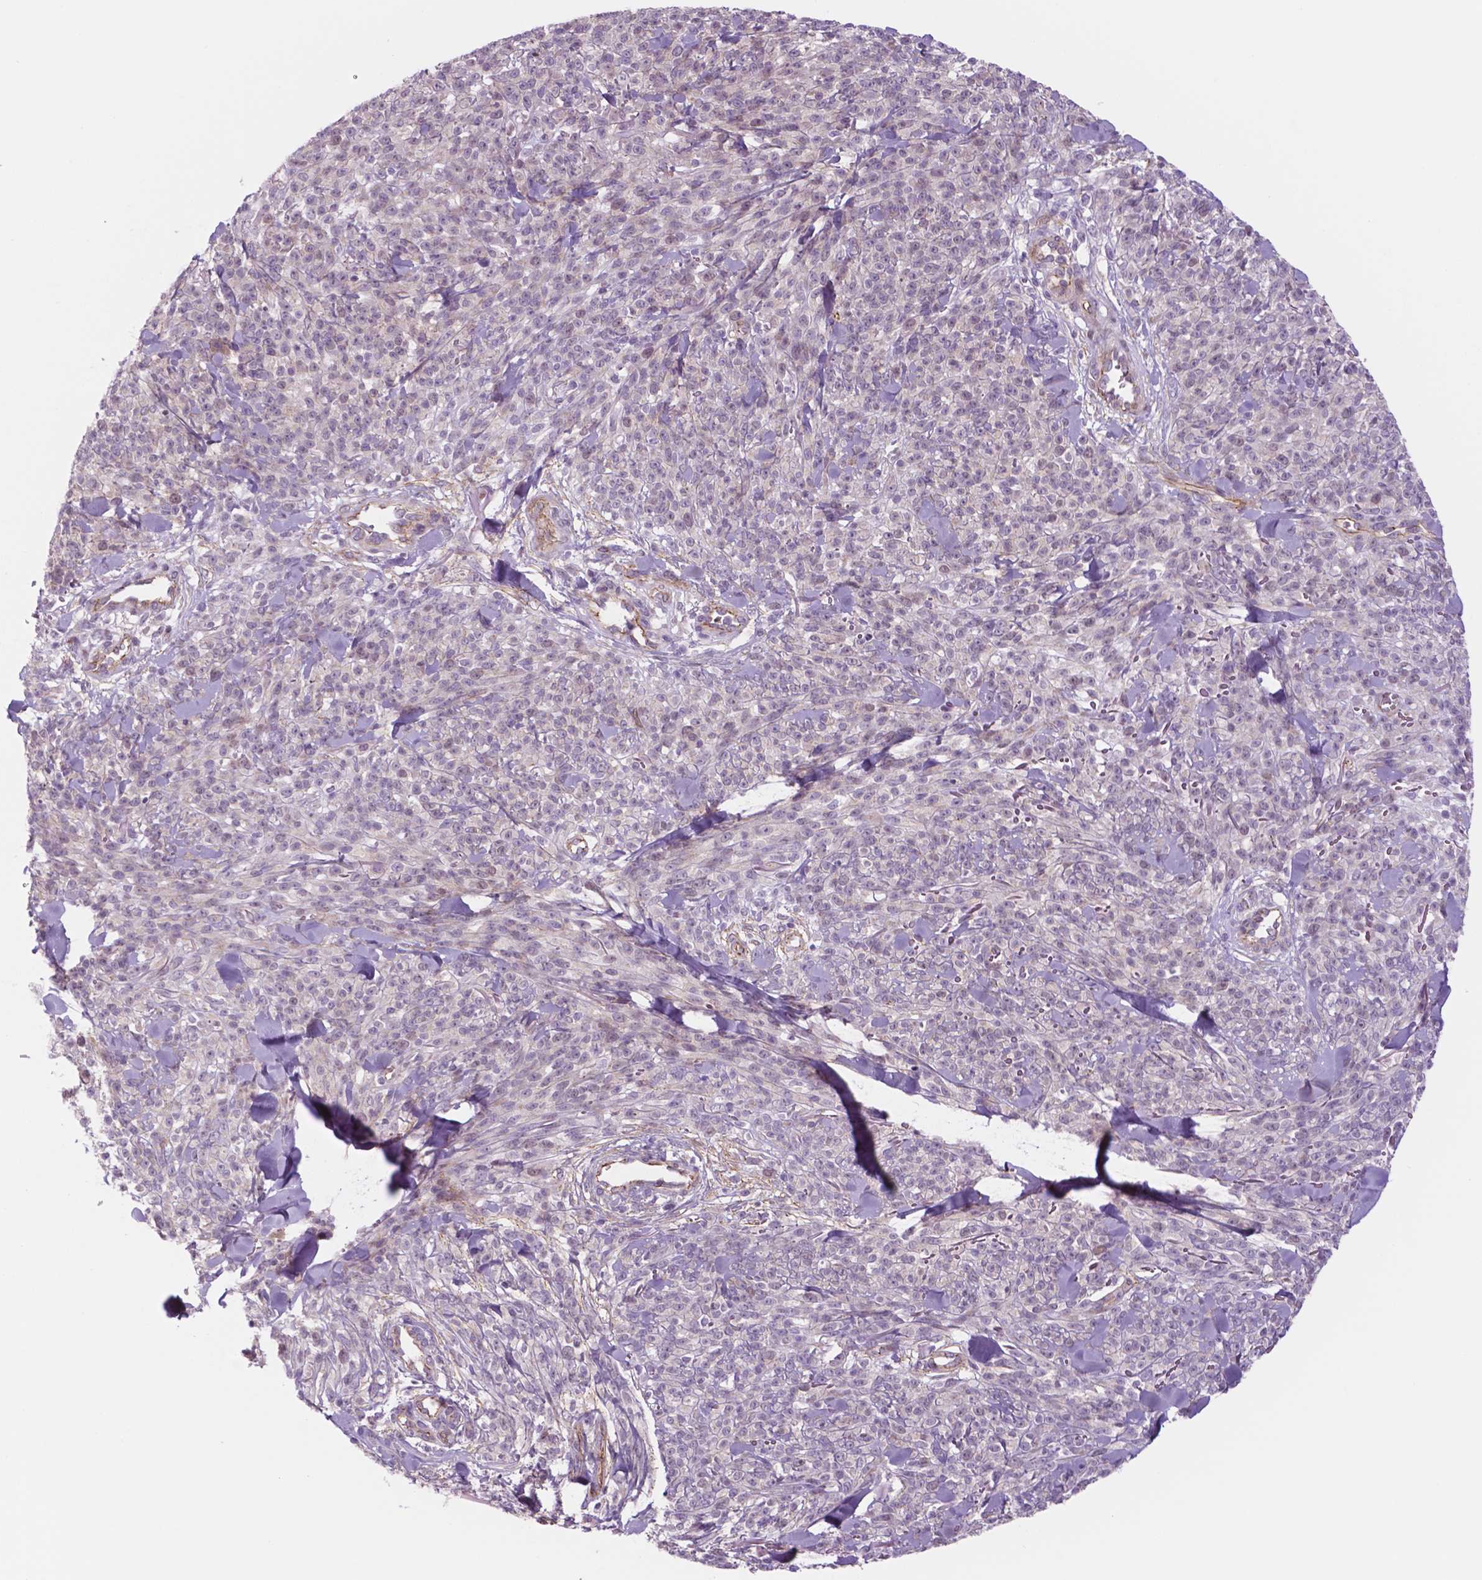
{"staining": {"intensity": "negative", "quantity": "none", "location": "none"}, "tissue": "melanoma", "cell_type": "Tumor cells", "image_type": "cancer", "snomed": [{"axis": "morphology", "description": "Malignant melanoma, NOS"}, {"axis": "topography", "description": "Skin"}, {"axis": "topography", "description": "Skin of trunk"}], "caption": "This is an IHC histopathology image of human malignant melanoma. There is no positivity in tumor cells.", "gene": "RND3", "patient": {"sex": "male", "age": 74}}